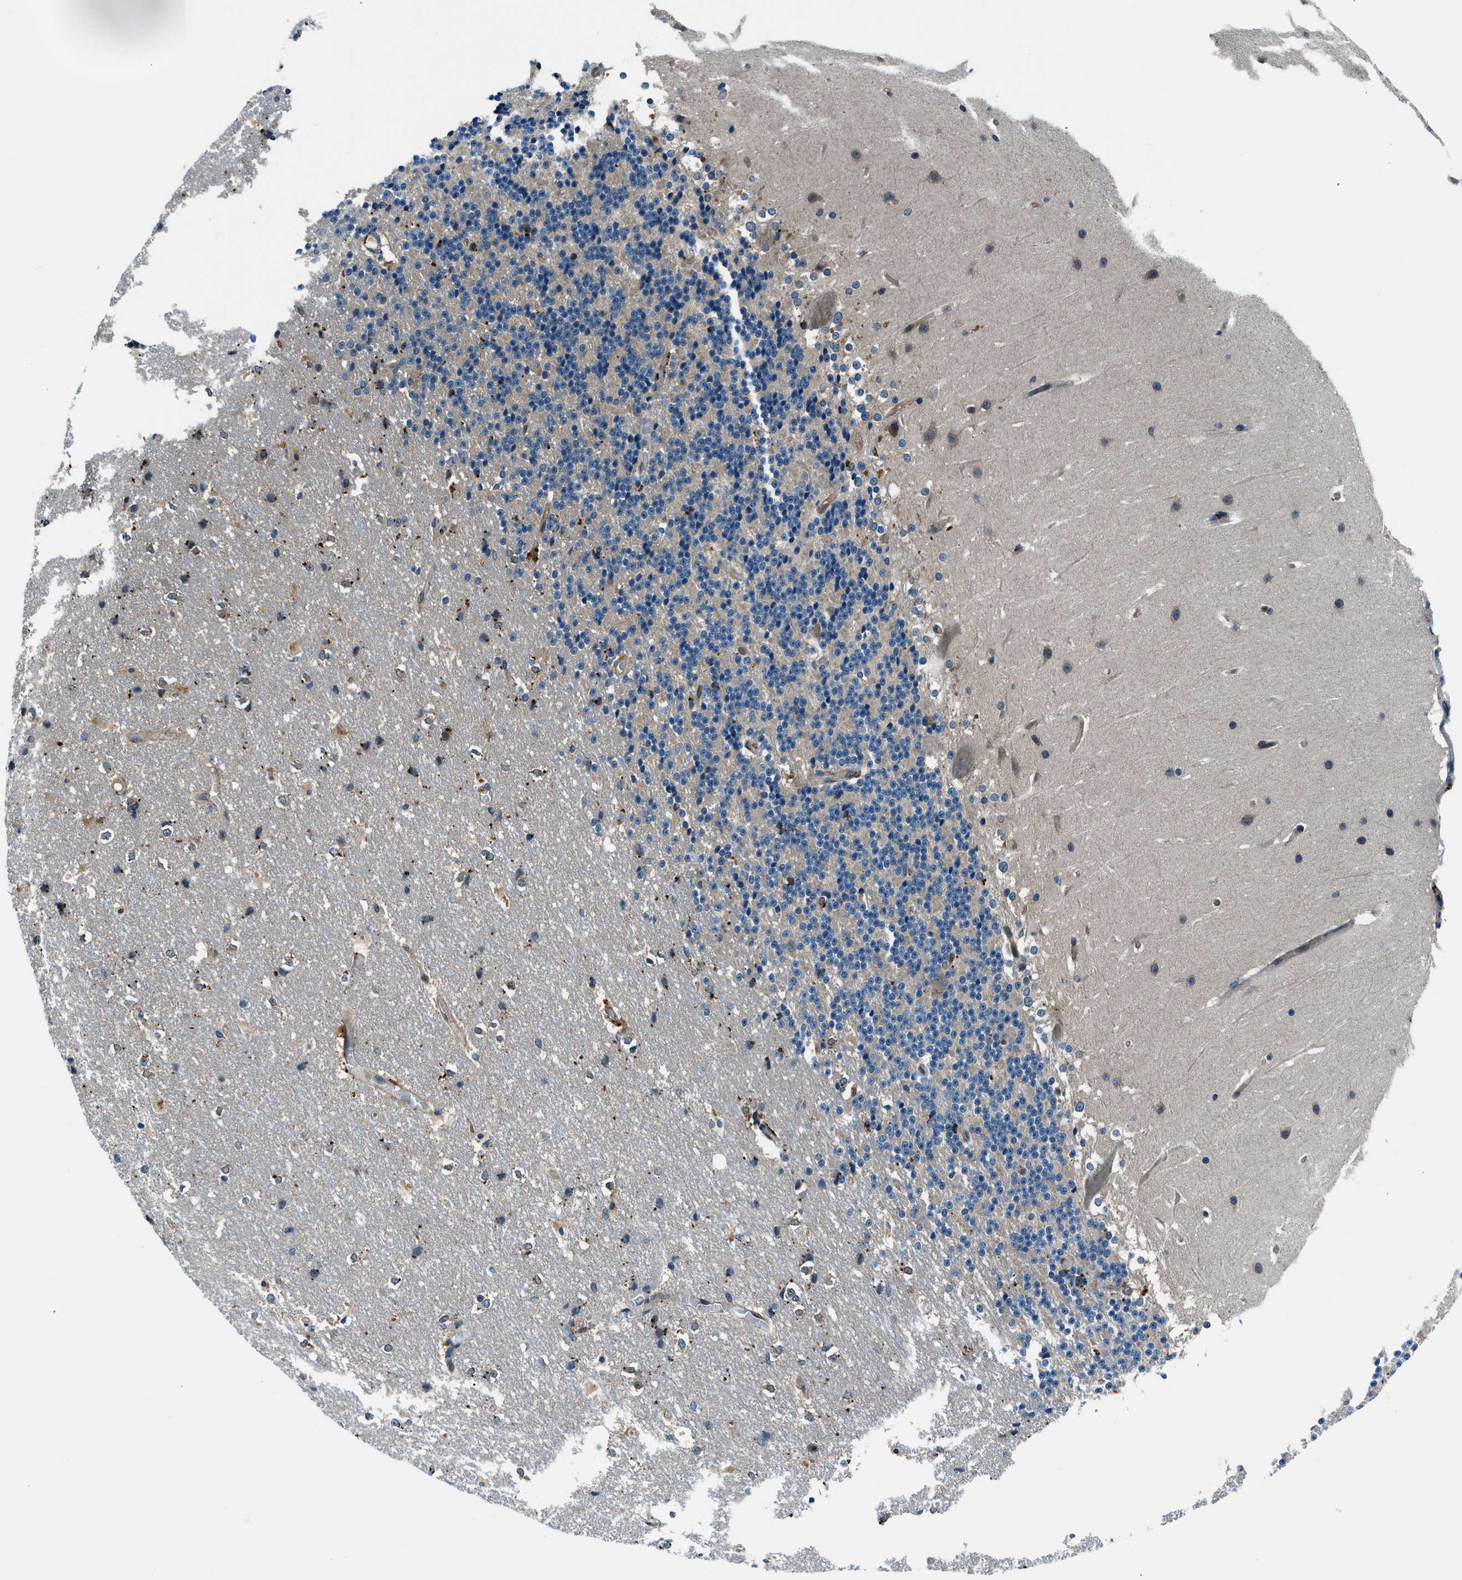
{"staining": {"intensity": "negative", "quantity": "none", "location": "none"}, "tissue": "cerebellum", "cell_type": "Cells in granular layer", "image_type": "normal", "snomed": [{"axis": "morphology", "description": "Normal tissue, NOS"}, {"axis": "topography", "description": "Cerebellum"}], "caption": "High magnification brightfield microscopy of normal cerebellum stained with DAB (brown) and counterstained with hematoxylin (blue): cells in granular layer show no significant positivity. The staining was performed using DAB (3,3'-diaminobenzidine) to visualize the protein expression in brown, while the nuclei were stained in blue with hematoxylin (Magnification: 20x).", "gene": "SLC19A2", "patient": {"sex": "female", "age": 19}}